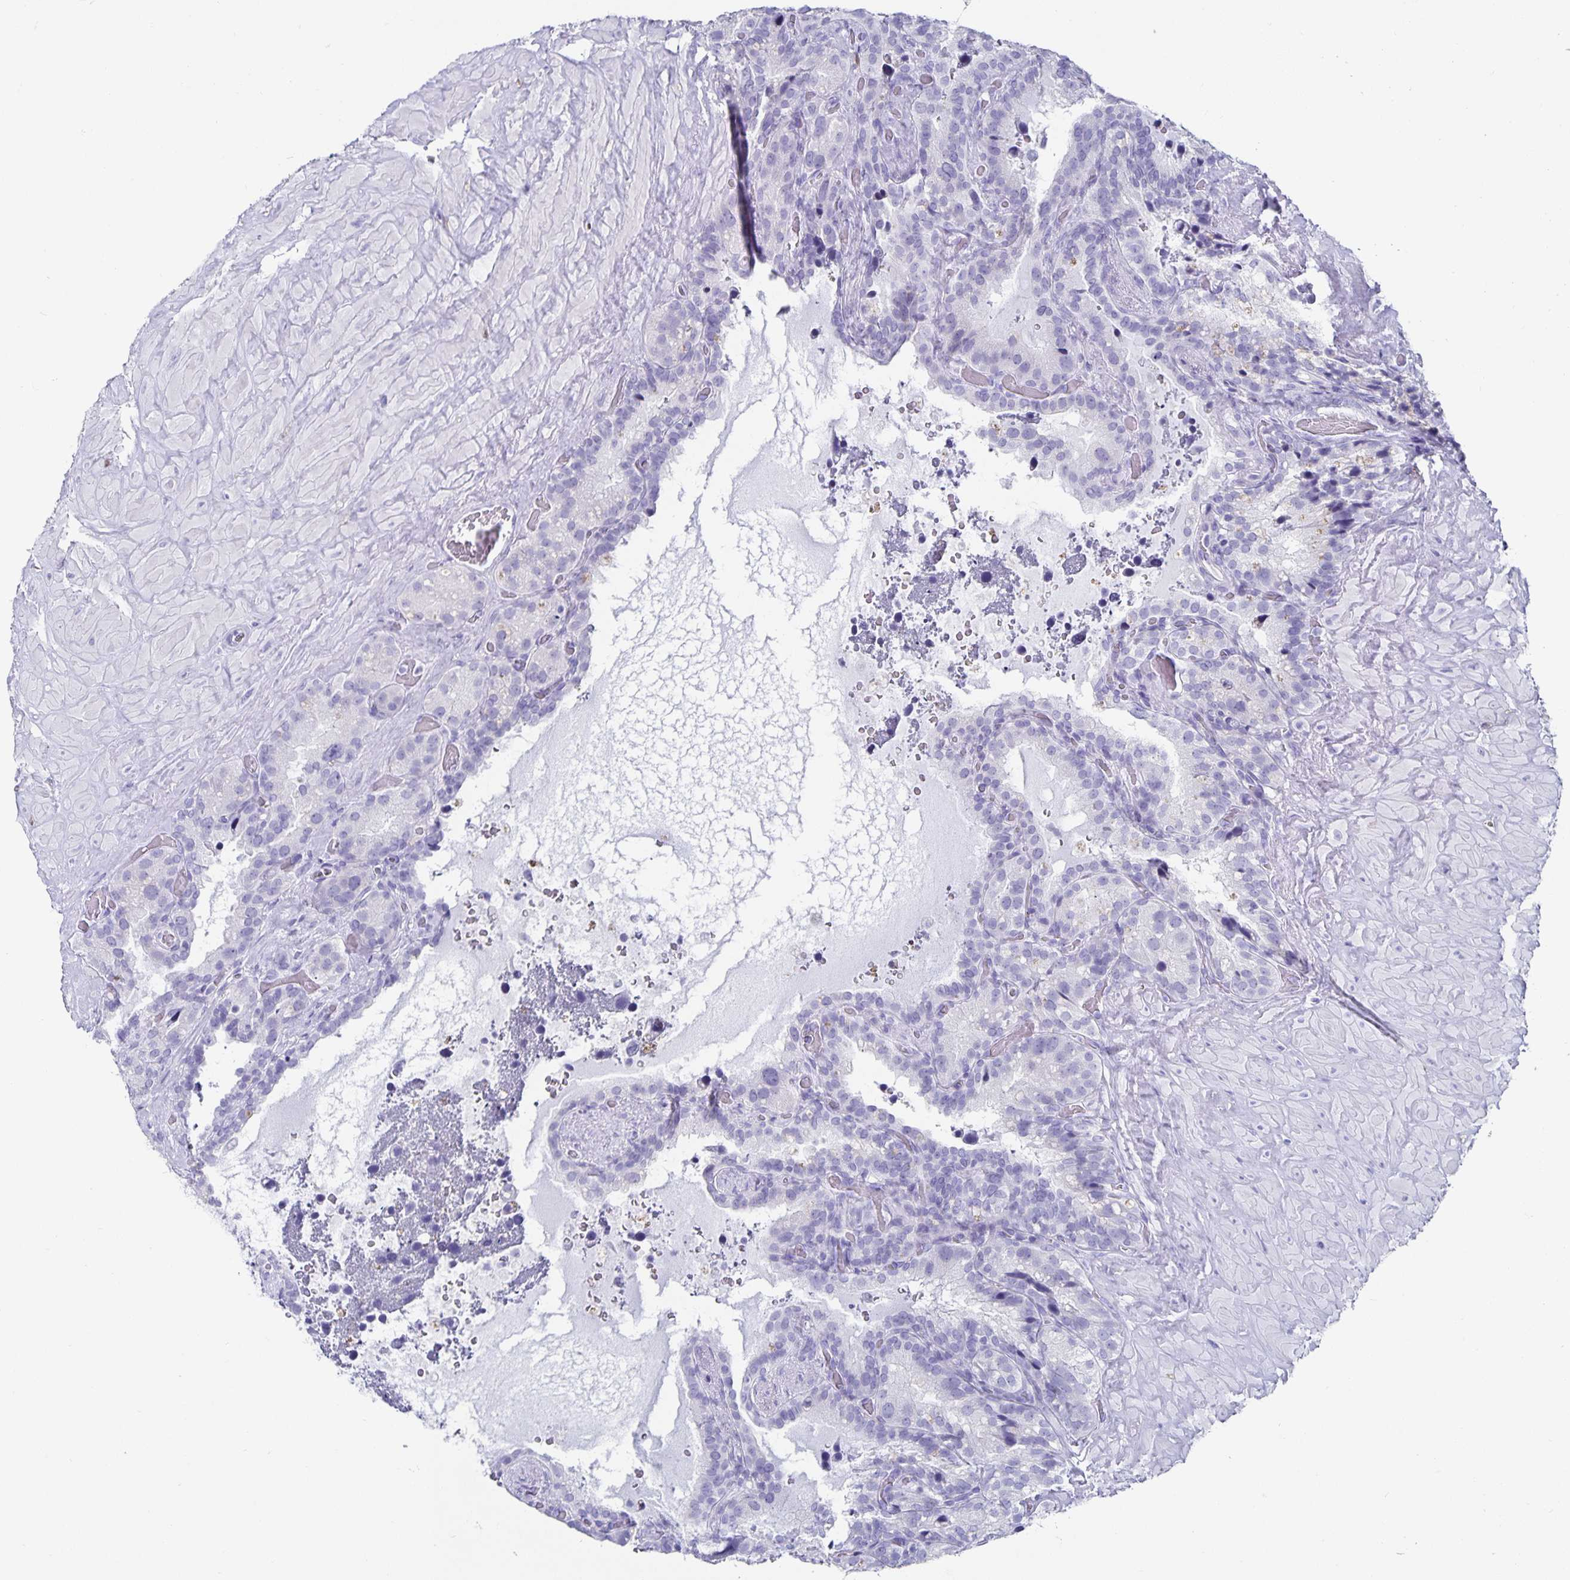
{"staining": {"intensity": "negative", "quantity": "none", "location": "none"}, "tissue": "seminal vesicle", "cell_type": "Glandular cells", "image_type": "normal", "snomed": [{"axis": "morphology", "description": "Normal tissue, NOS"}, {"axis": "topography", "description": "Seminal veicle"}], "caption": "This is an IHC micrograph of normal human seminal vesicle. There is no staining in glandular cells.", "gene": "CHGA", "patient": {"sex": "male", "age": 60}}